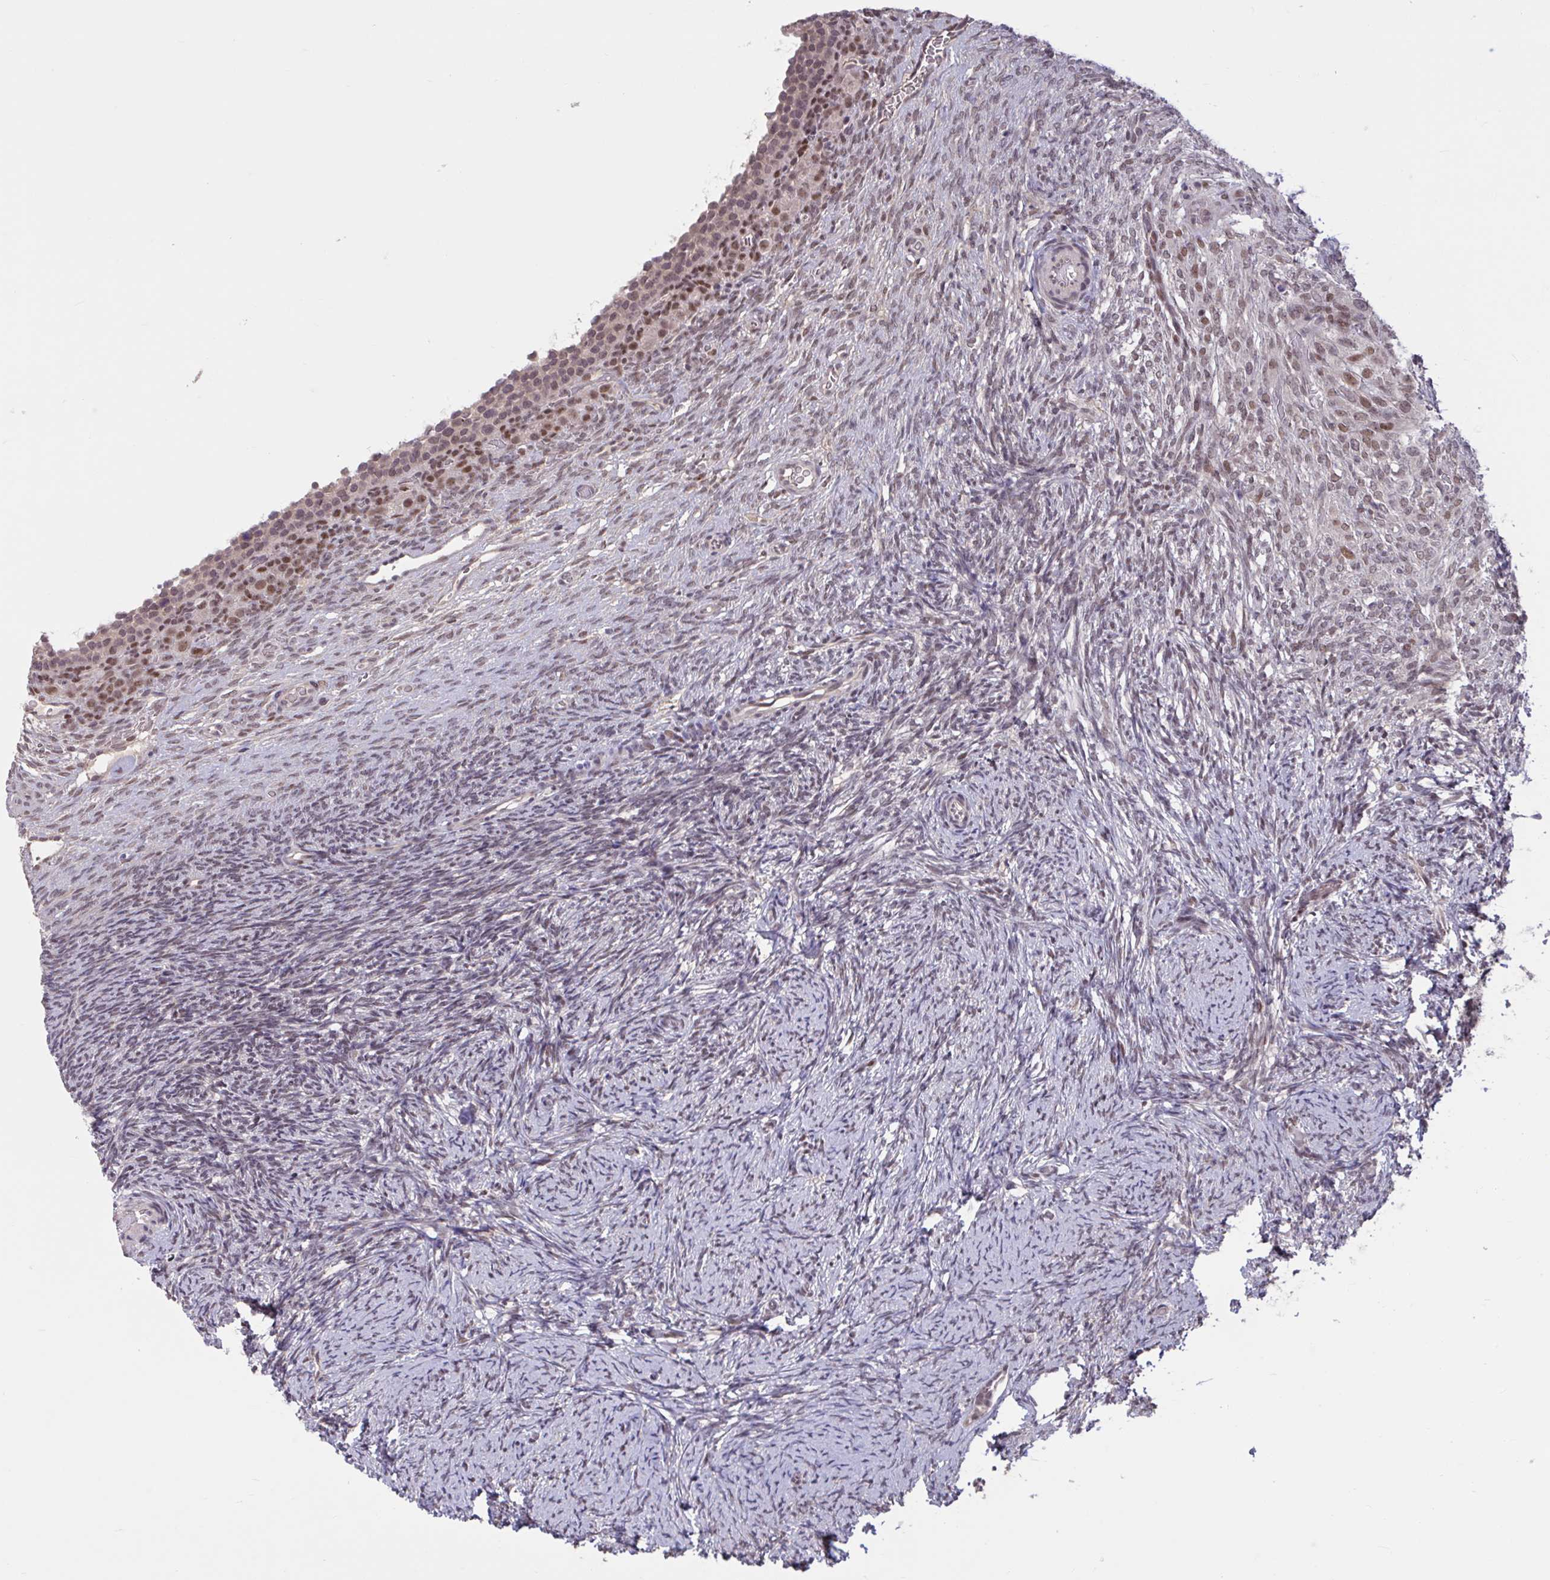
{"staining": {"intensity": "weak", "quantity": ">75%", "location": "cytoplasmic/membranous,nuclear"}, "tissue": "ovary", "cell_type": "Follicle cells", "image_type": "normal", "snomed": [{"axis": "morphology", "description": "Normal tissue, NOS"}, {"axis": "topography", "description": "Ovary"}], "caption": "Immunohistochemistry image of benign ovary stained for a protein (brown), which shows low levels of weak cytoplasmic/membranous,nuclear positivity in about >75% of follicle cells.", "gene": "ZNF414", "patient": {"sex": "female", "age": 34}}